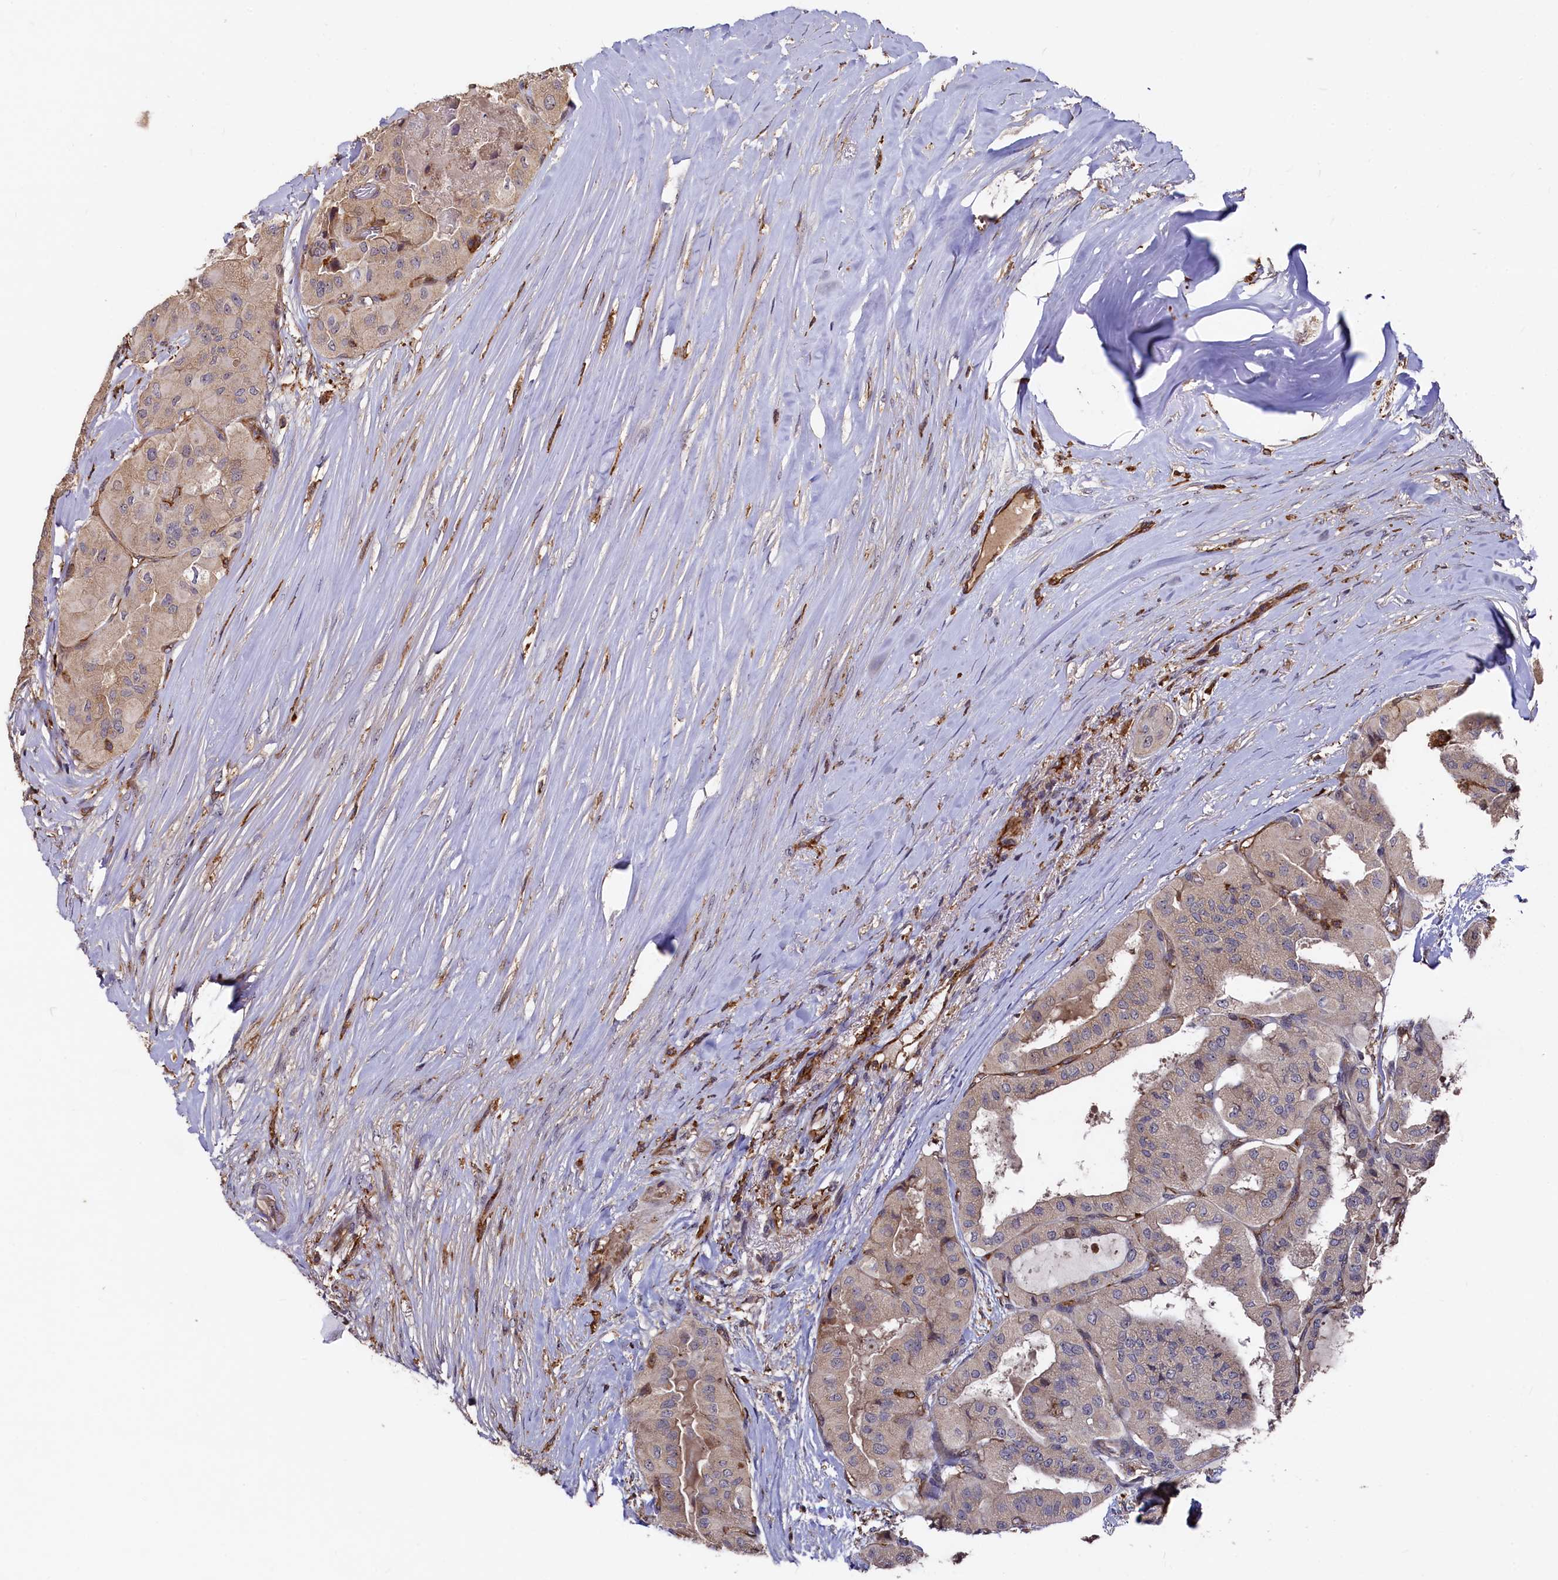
{"staining": {"intensity": "weak", "quantity": "25%-75%", "location": "cytoplasmic/membranous"}, "tissue": "thyroid cancer", "cell_type": "Tumor cells", "image_type": "cancer", "snomed": [{"axis": "morphology", "description": "Papillary adenocarcinoma, NOS"}, {"axis": "topography", "description": "Thyroid gland"}], "caption": "Immunohistochemistry photomicrograph of neoplastic tissue: thyroid cancer (papillary adenocarcinoma) stained using immunohistochemistry (IHC) shows low levels of weak protein expression localized specifically in the cytoplasmic/membranous of tumor cells, appearing as a cytoplasmic/membranous brown color.", "gene": "PLEKHO2", "patient": {"sex": "female", "age": 59}}